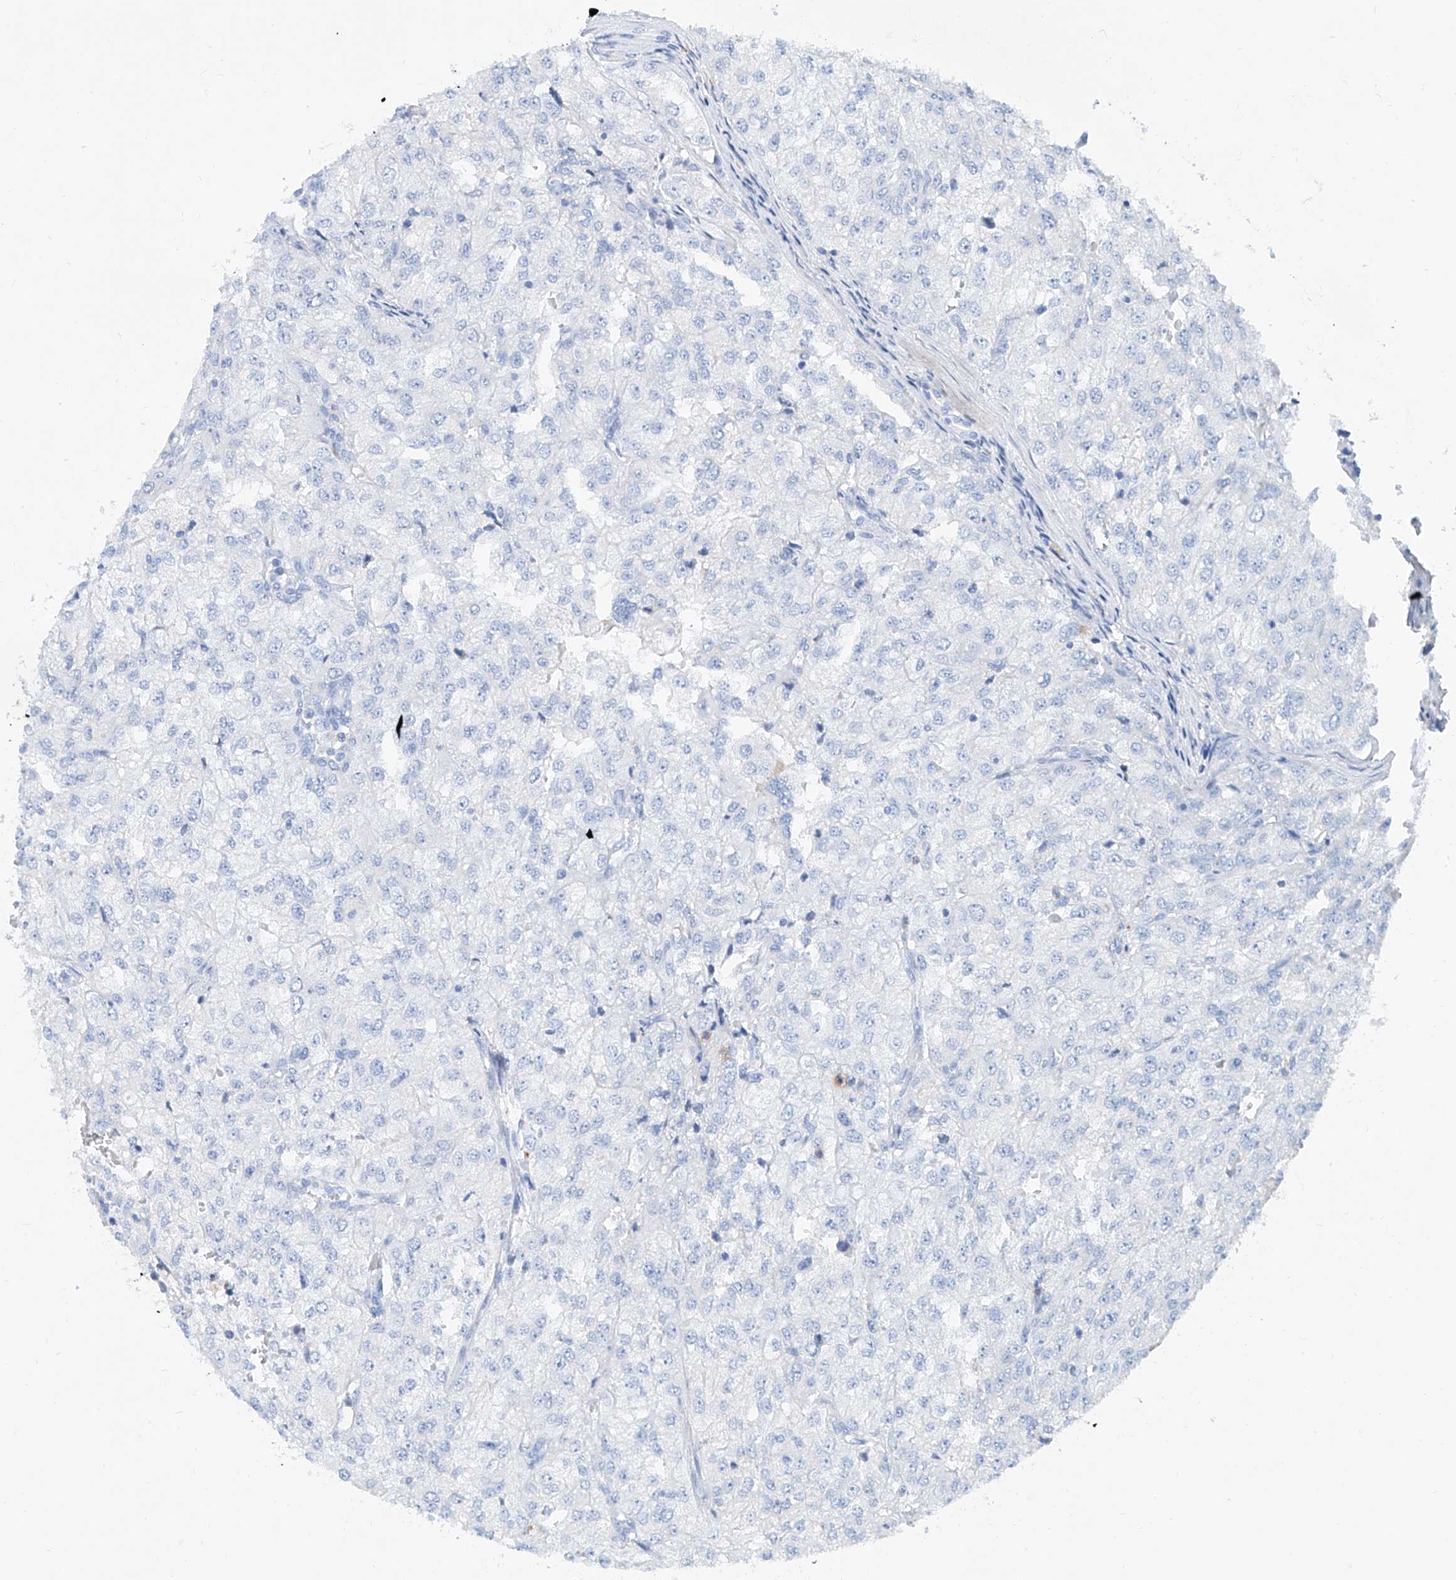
{"staining": {"intensity": "negative", "quantity": "none", "location": "none"}, "tissue": "renal cancer", "cell_type": "Tumor cells", "image_type": "cancer", "snomed": [{"axis": "morphology", "description": "Adenocarcinoma, NOS"}, {"axis": "topography", "description": "Kidney"}], "caption": "DAB immunohistochemical staining of human adenocarcinoma (renal) reveals no significant staining in tumor cells.", "gene": "SLC25A29", "patient": {"sex": "female", "age": 54}}